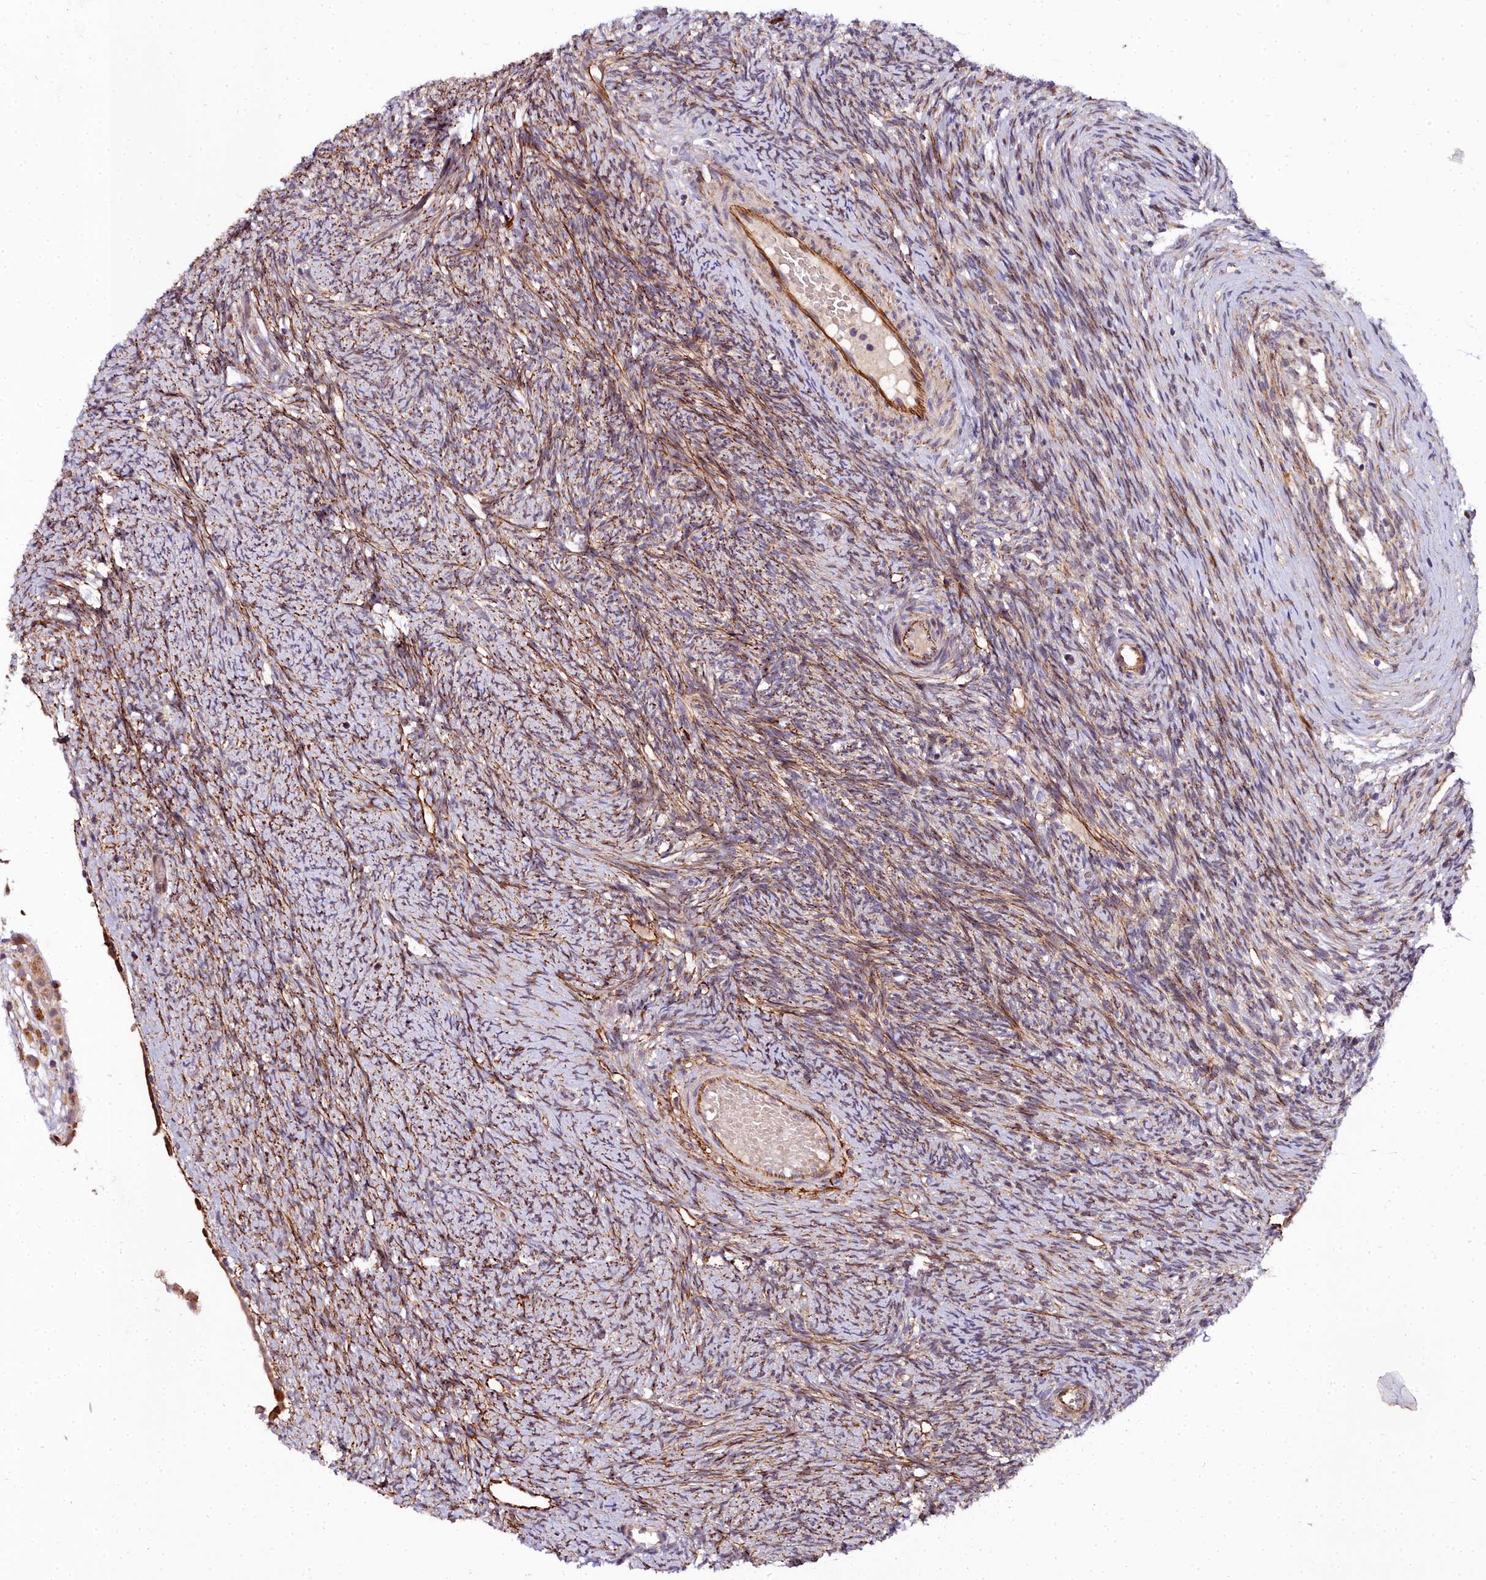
{"staining": {"intensity": "moderate", "quantity": "<25%", "location": "cytoplasmic/membranous"}, "tissue": "ovary", "cell_type": "Ovarian stroma cells", "image_type": "normal", "snomed": [{"axis": "morphology", "description": "Normal tissue, NOS"}, {"axis": "topography", "description": "Ovary"}], "caption": "Ovarian stroma cells exhibit low levels of moderate cytoplasmic/membranous staining in about <25% of cells in benign ovary.", "gene": "MRPS11", "patient": {"sex": "female", "age": 44}}